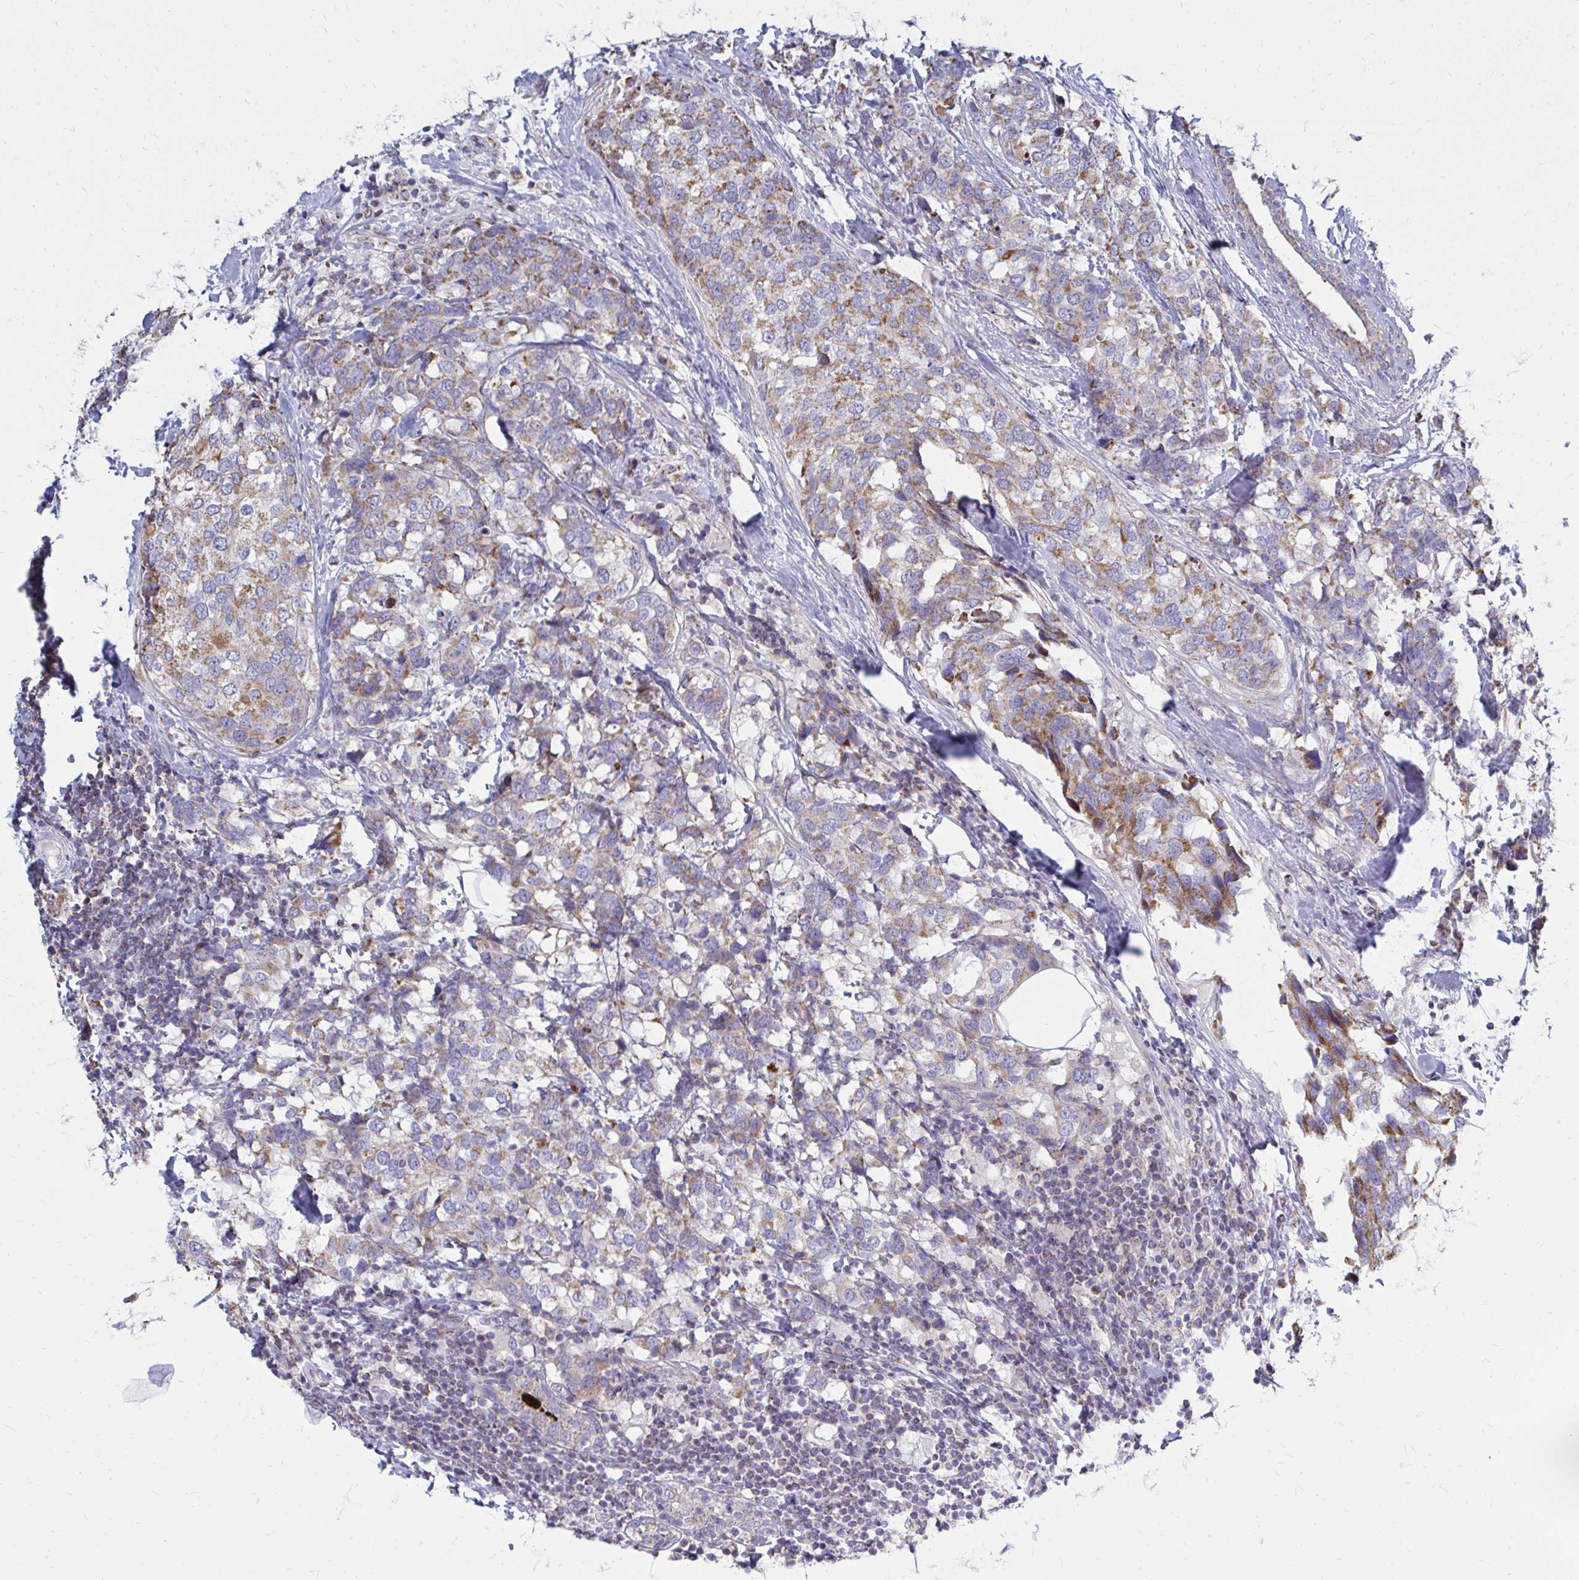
{"staining": {"intensity": "moderate", "quantity": "25%-75%", "location": "cytoplasmic/membranous"}, "tissue": "breast cancer", "cell_type": "Tumor cells", "image_type": "cancer", "snomed": [{"axis": "morphology", "description": "Lobular carcinoma"}, {"axis": "topography", "description": "Breast"}], "caption": "Breast lobular carcinoma stained for a protein displays moderate cytoplasmic/membranous positivity in tumor cells.", "gene": "OR10R2", "patient": {"sex": "female", "age": 59}}